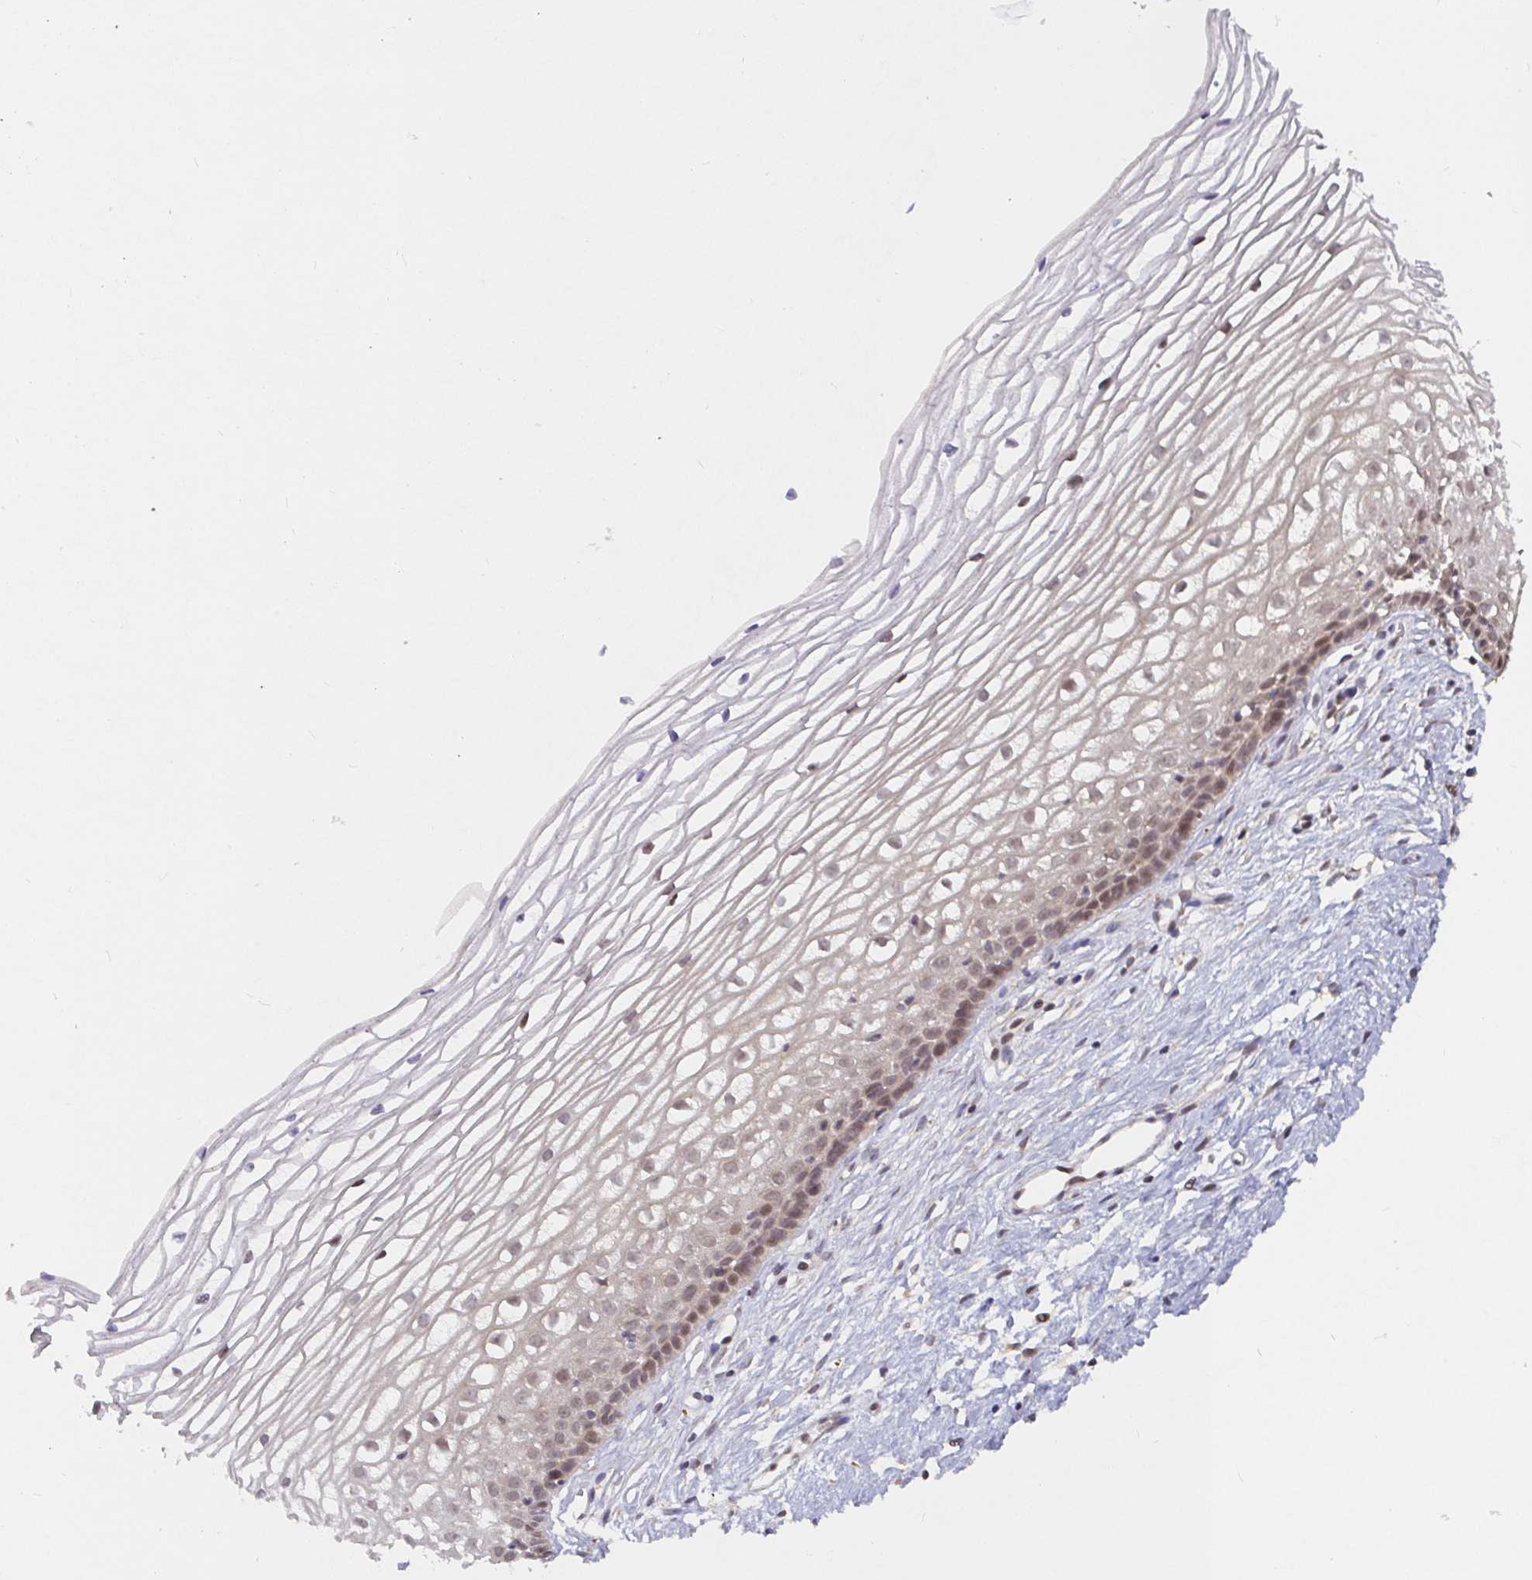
{"staining": {"intensity": "strong", "quantity": ">75%", "location": "cytoplasmic/membranous"}, "tissue": "cervix", "cell_type": "Glandular cells", "image_type": "normal", "snomed": [{"axis": "morphology", "description": "Normal tissue, NOS"}, {"axis": "topography", "description": "Cervix"}], "caption": "Immunohistochemical staining of normal cervix demonstrates high levels of strong cytoplasmic/membranous staining in about >75% of glandular cells.", "gene": "ALG1L2", "patient": {"sex": "female", "age": 40}}